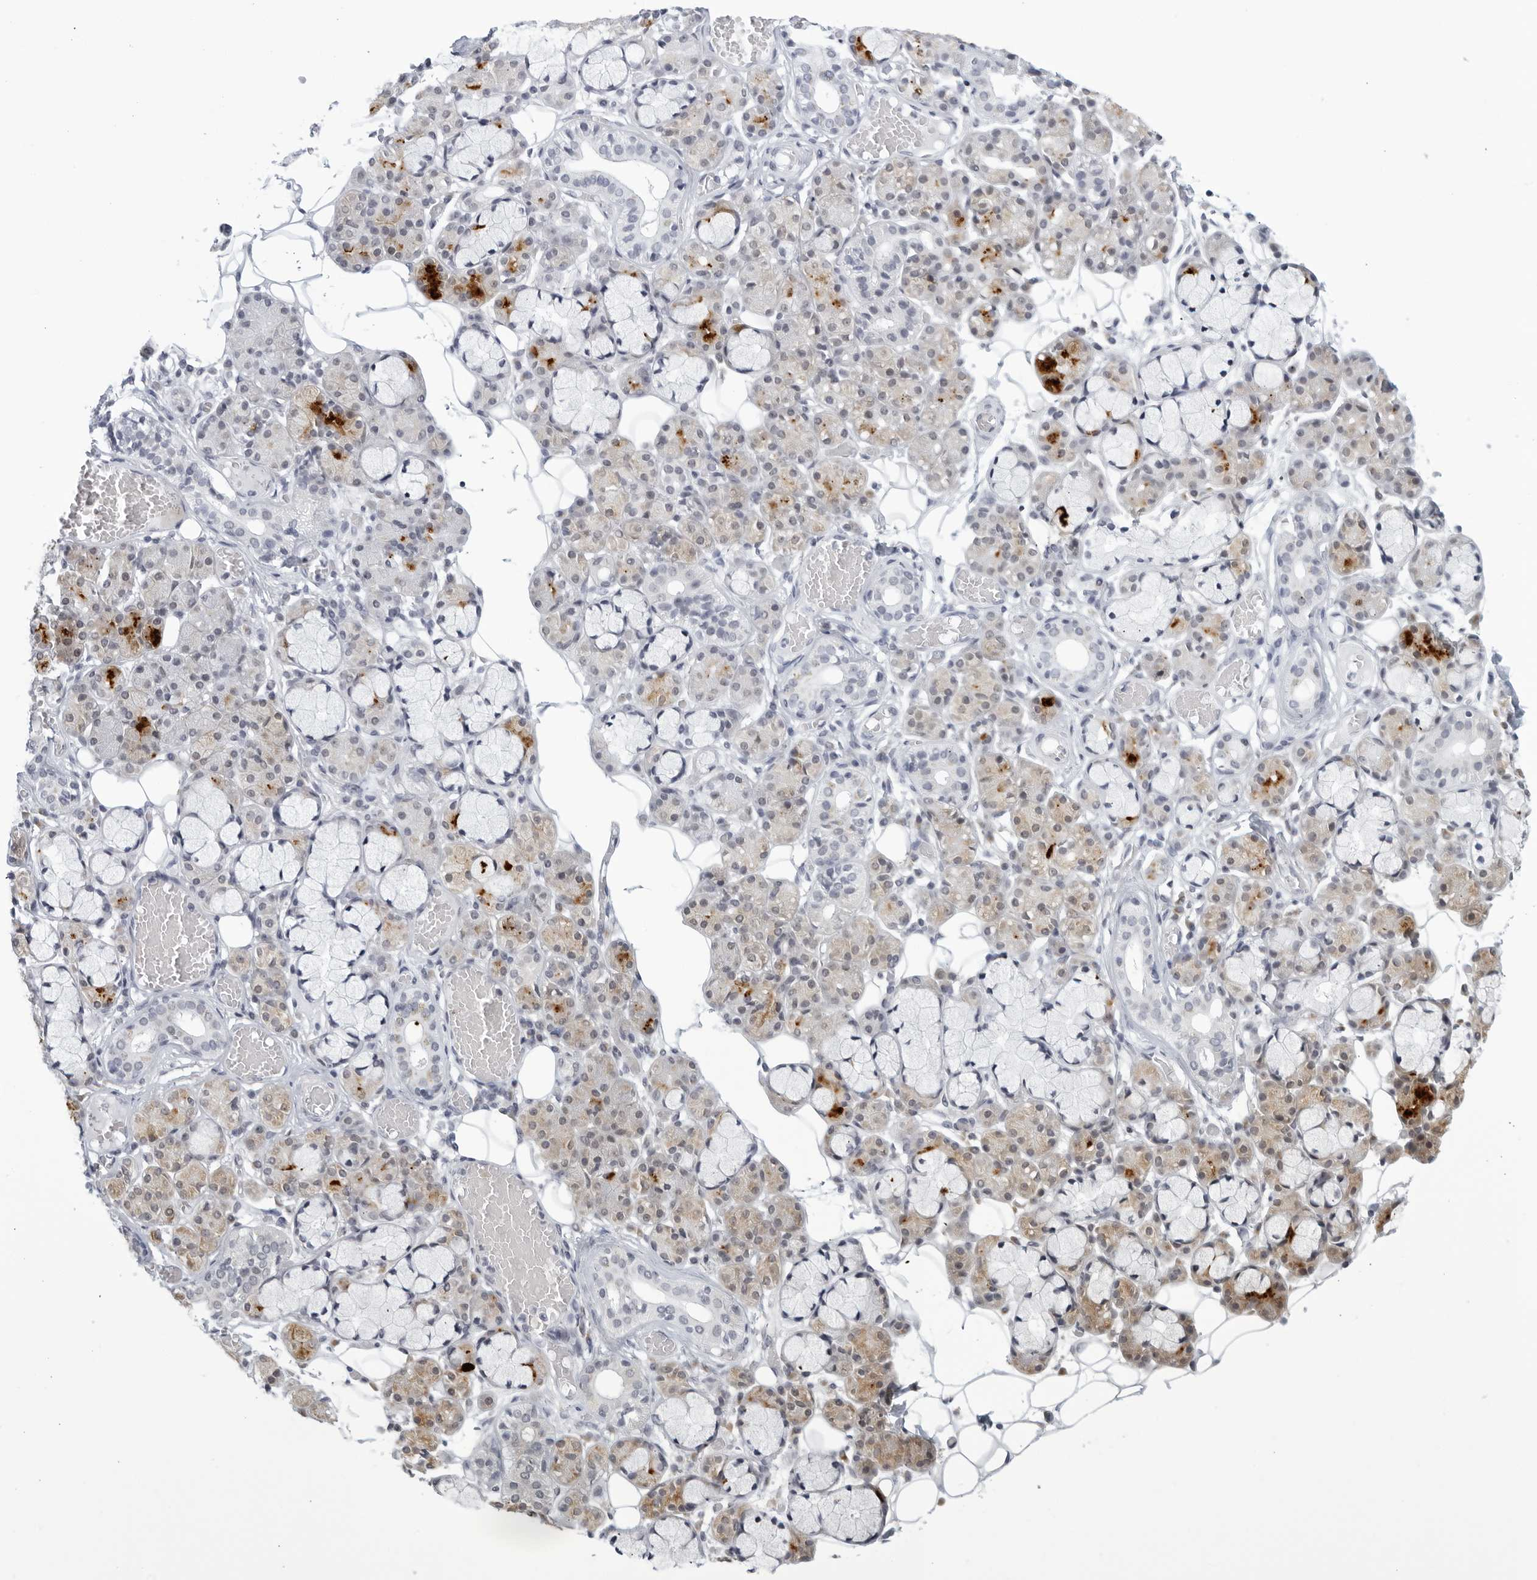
{"staining": {"intensity": "moderate", "quantity": "<25%", "location": "cytoplasmic/membranous"}, "tissue": "salivary gland", "cell_type": "Glandular cells", "image_type": "normal", "snomed": [{"axis": "morphology", "description": "Normal tissue, NOS"}, {"axis": "topography", "description": "Salivary gland"}], "caption": "About <25% of glandular cells in benign human salivary gland reveal moderate cytoplasmic/membranous protein staining as visualized by brown immunohistochemical staining.", "gene": "WDTC1", "patient": {"sex": "male", "age": 63}}